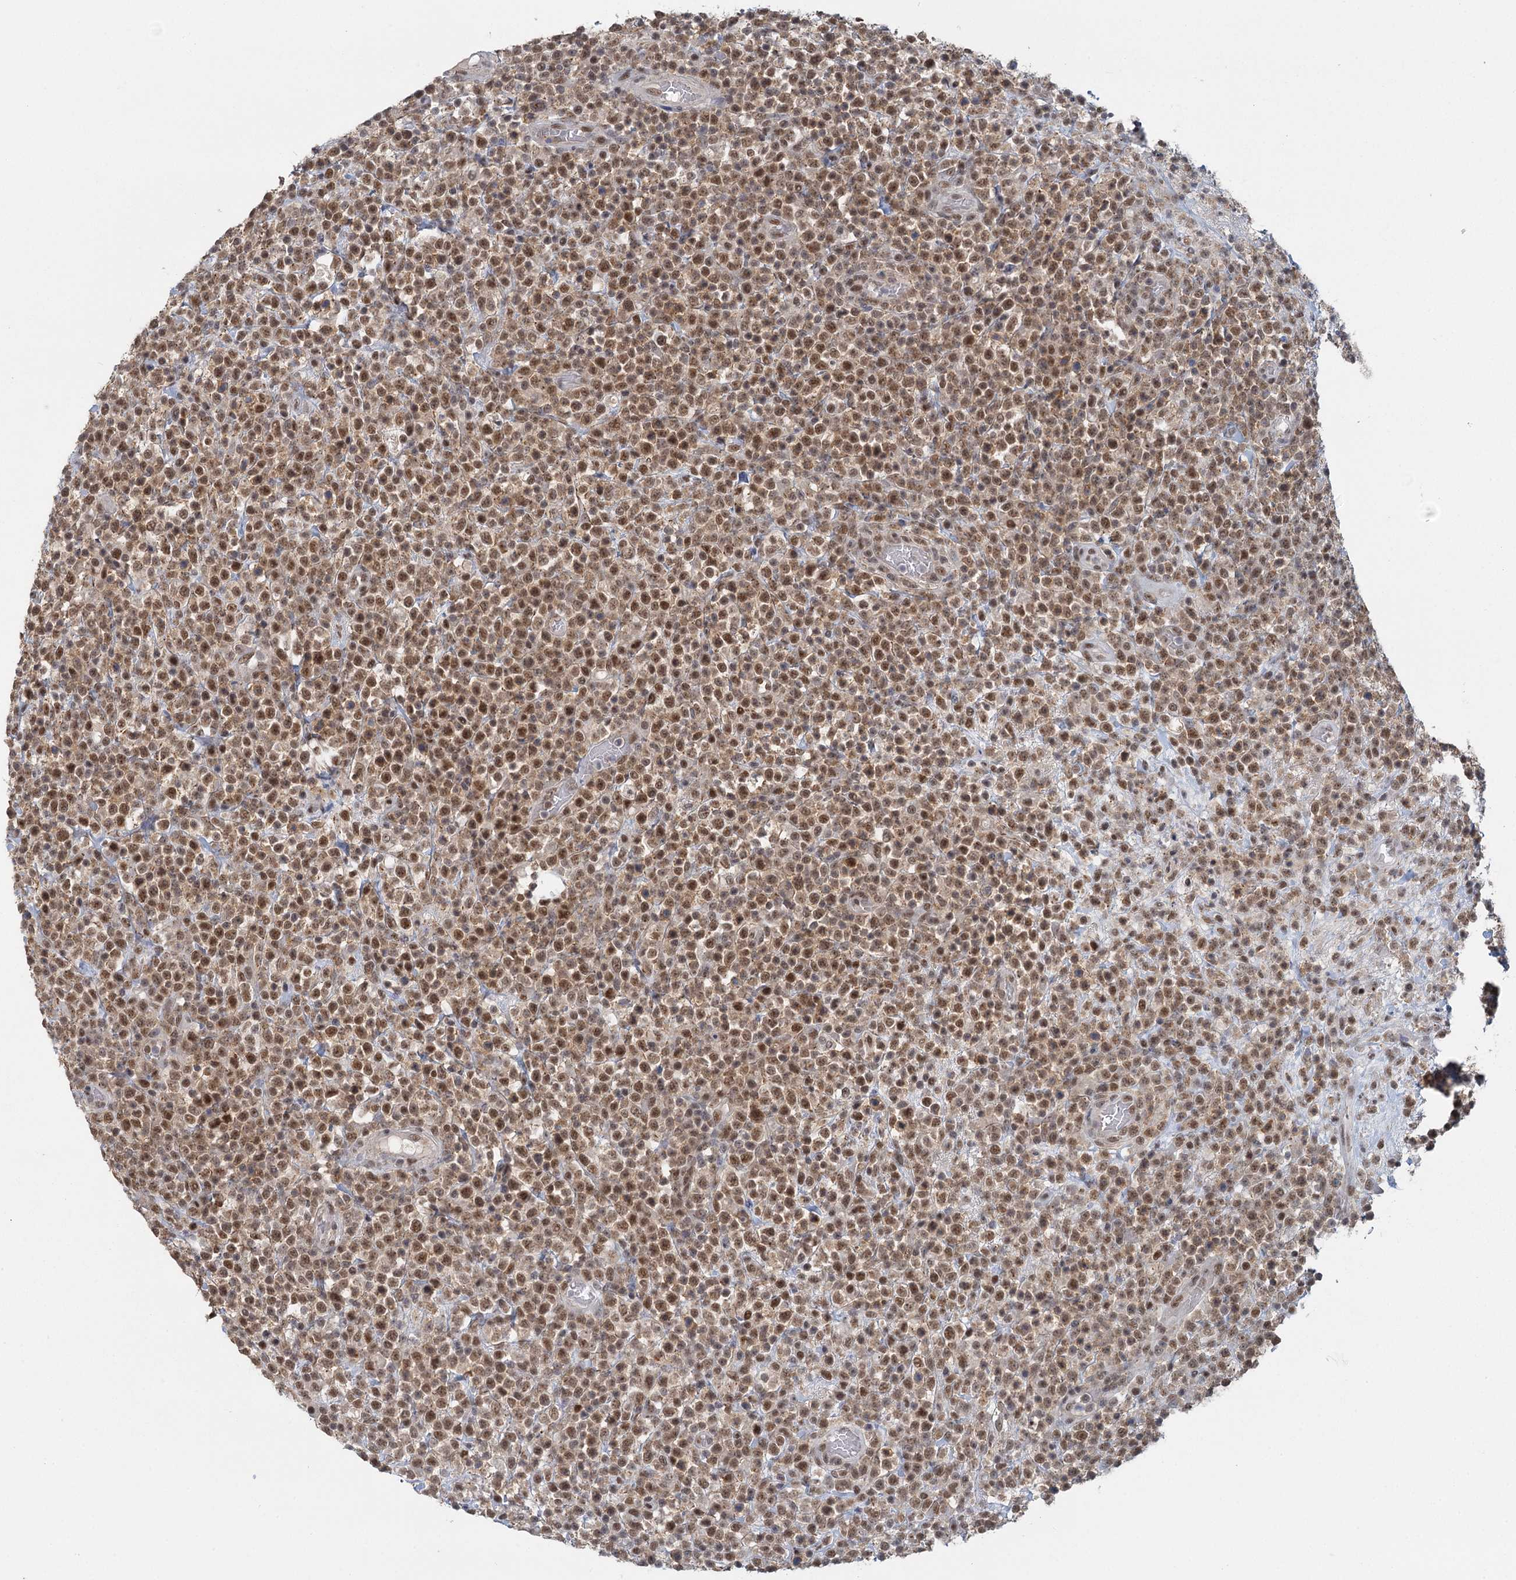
{"staining": {"intensity": "moderate", "quantity": ">75%", "location": "nuclear"}, "tissue": "lymphoma", "cell_type": "Tumor cells", "image_type": "cancer", "snomed": [{"axis": "morphology", "description": "Malignant lymphoma, non-Hodgkin's type, High grade"}, {"axis": "topography", "description": "Colon"}], "caption": "Human lymphoma stained with a protein marker exhibits moderate staining in tumor cells.", "gene": "GPATCH11", "patient": {"sex": "female", "age": 53}}